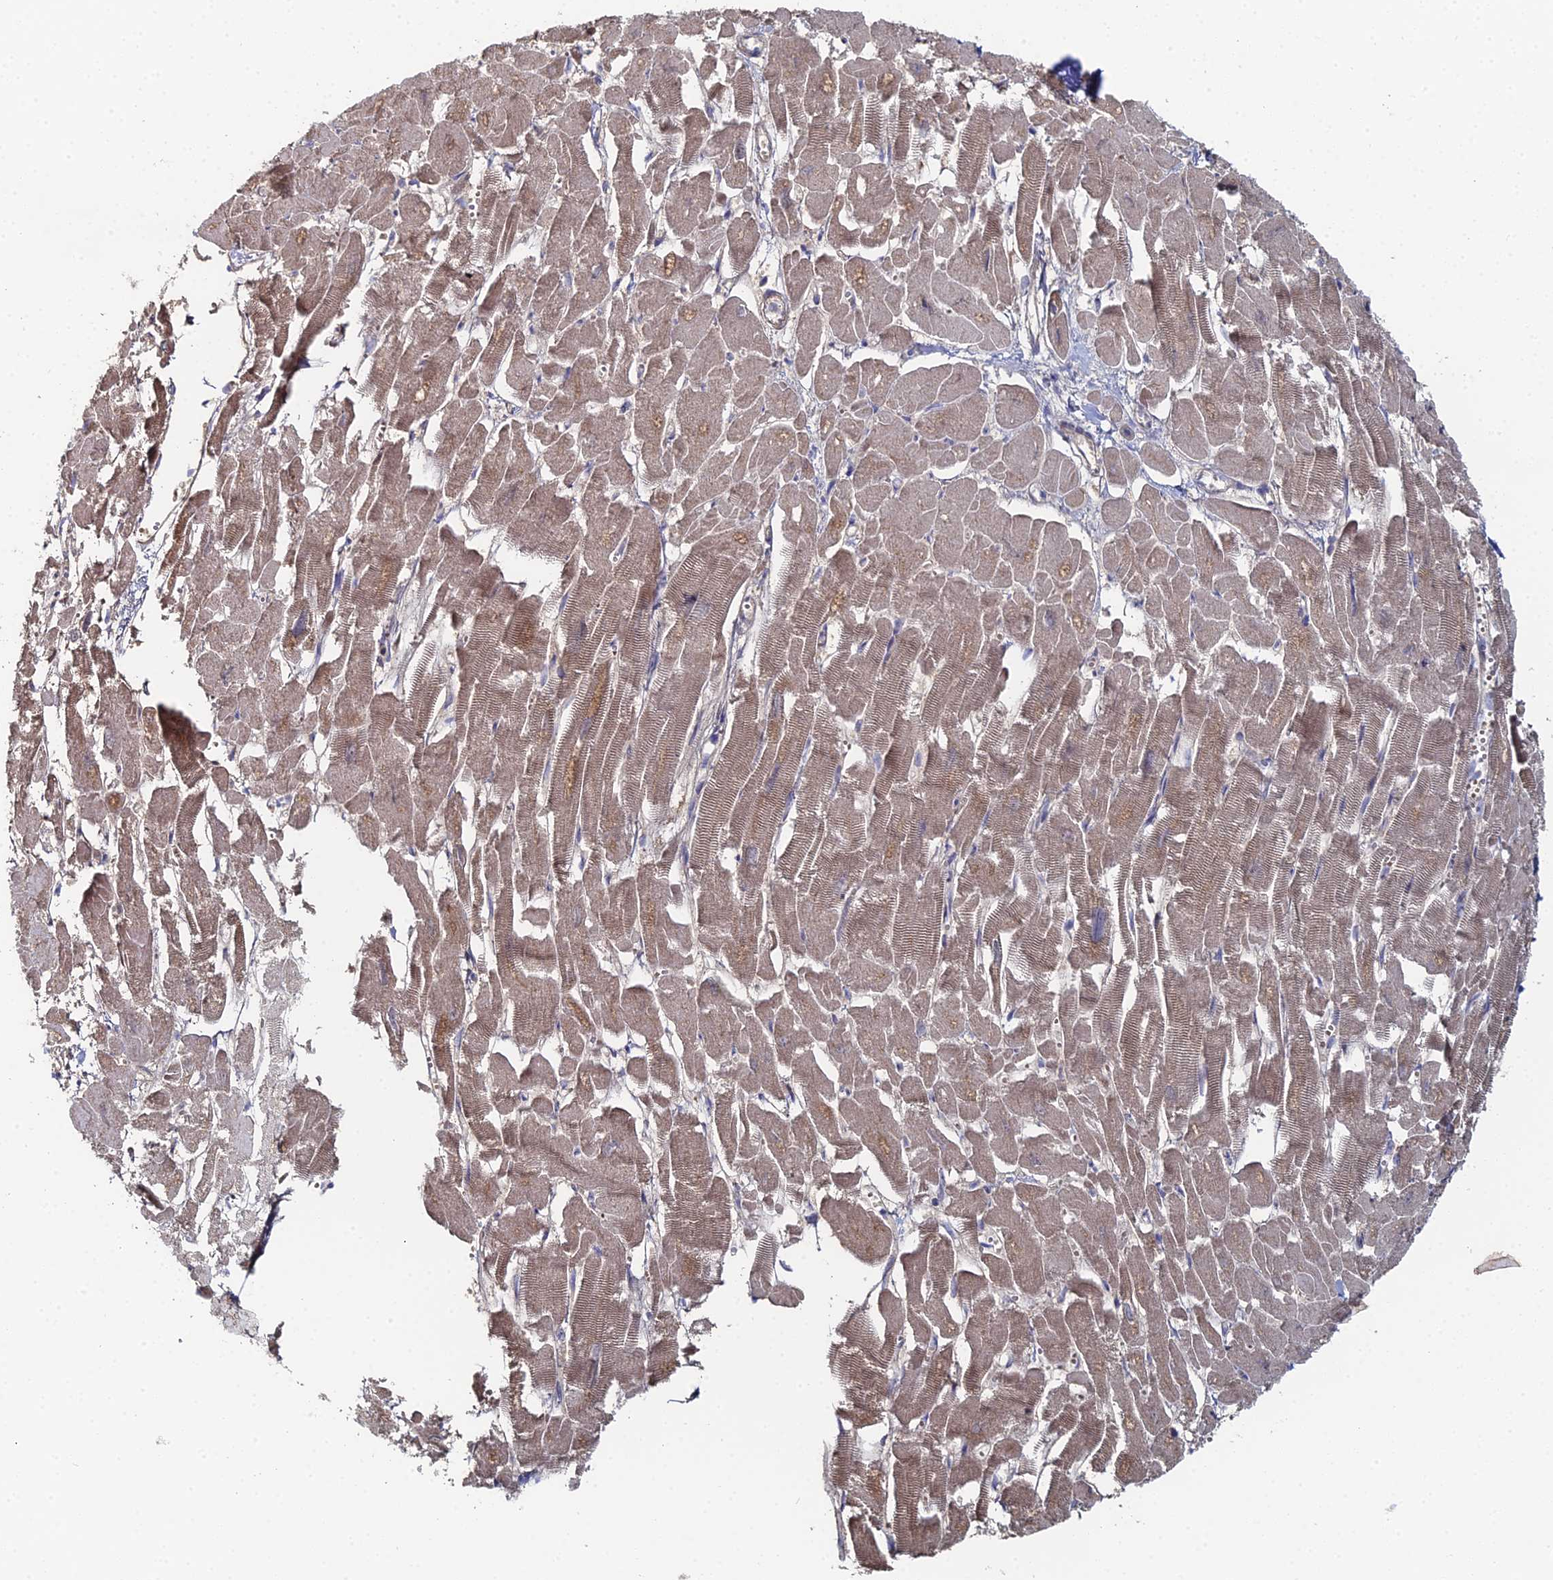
{"staining": {"intensity": "moderate", "quantity": ">75%", "location": "cytoplasmic/membranous,nuclear"}, "tissue": "heart muscle", "cell_type": "Cardiomyocytes", "image_type": "normal", "snomed": [{"axis": "morphology", "description": "Normal tissue, NOS"}, {"axis": "topography", "description": "Heart"}], "caption": "Brown immunohistochemical staining in benign heart muscle exhibits moderate cytoplasmic/membranous,nuclear positivity in approximately >75% of cardiomyocytes. The staining was performed using DAB (3,3'-diaminobenzidine) to visualize the protein expression in brown, while the nuclei were stained in blue with hematoxylin (Magnification: 20x).", "gene": "THAP4", "patient": {"sex": "male", "age": 54}}